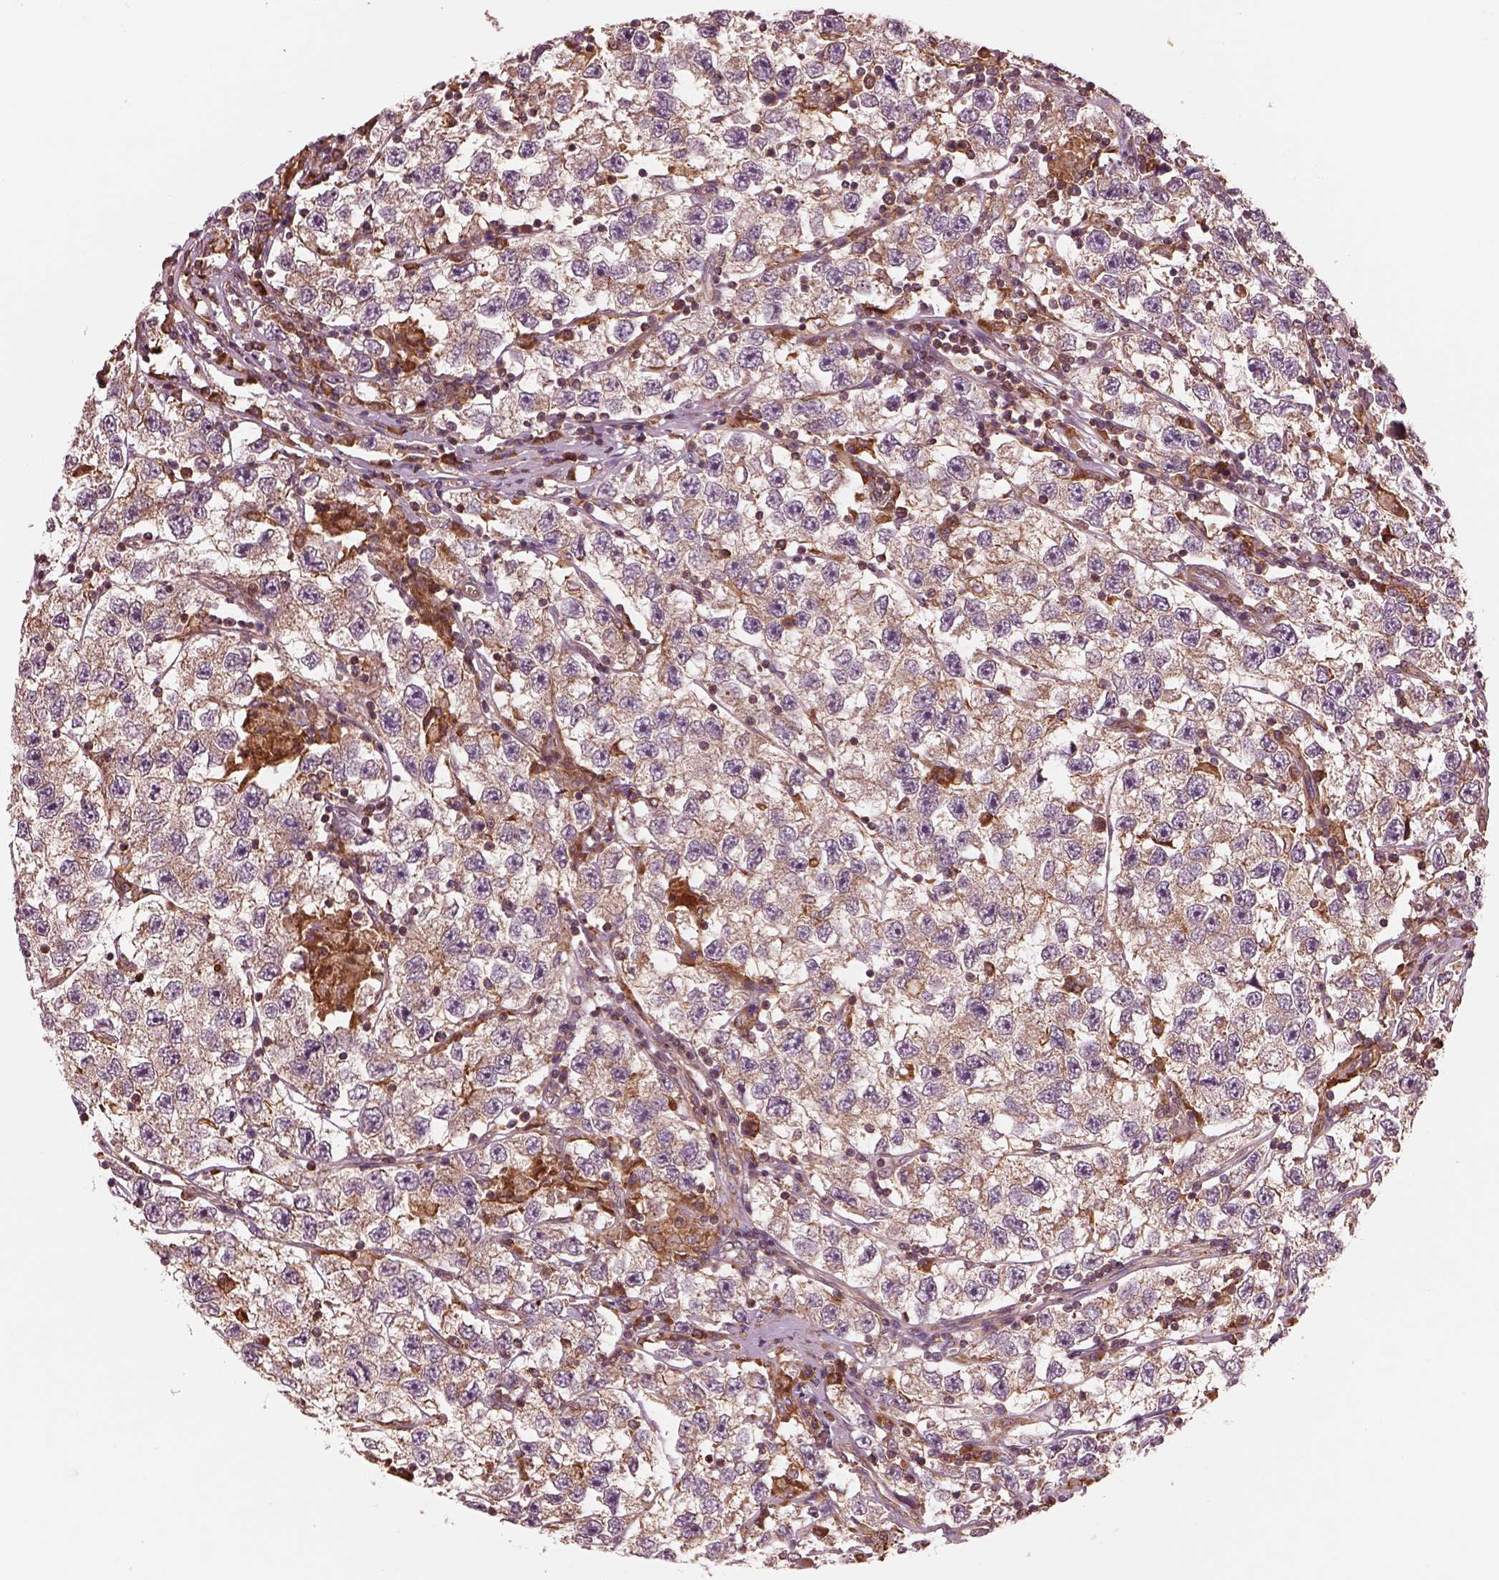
{"staining": {"intensity": "weak", "quantity": ">75%", "location": "cytoplasmic/membranous"}, "tissue": "testis cancer", "cell_type": "Tumor cells", "image_type": "cancer", "snomed": [{"axis": "morphology", "description": "Seminoma, NOS"}, {"axis": "topography", "description": "Testis"}], "caption": "Human seminoma (testis) stained for a protein (brown) reveals weak cytoplasmic/membranous positive positivity in about >75% of tumor cells.", "gene": "ASCC2", "patient": {"sex": "male", "age": 26}}